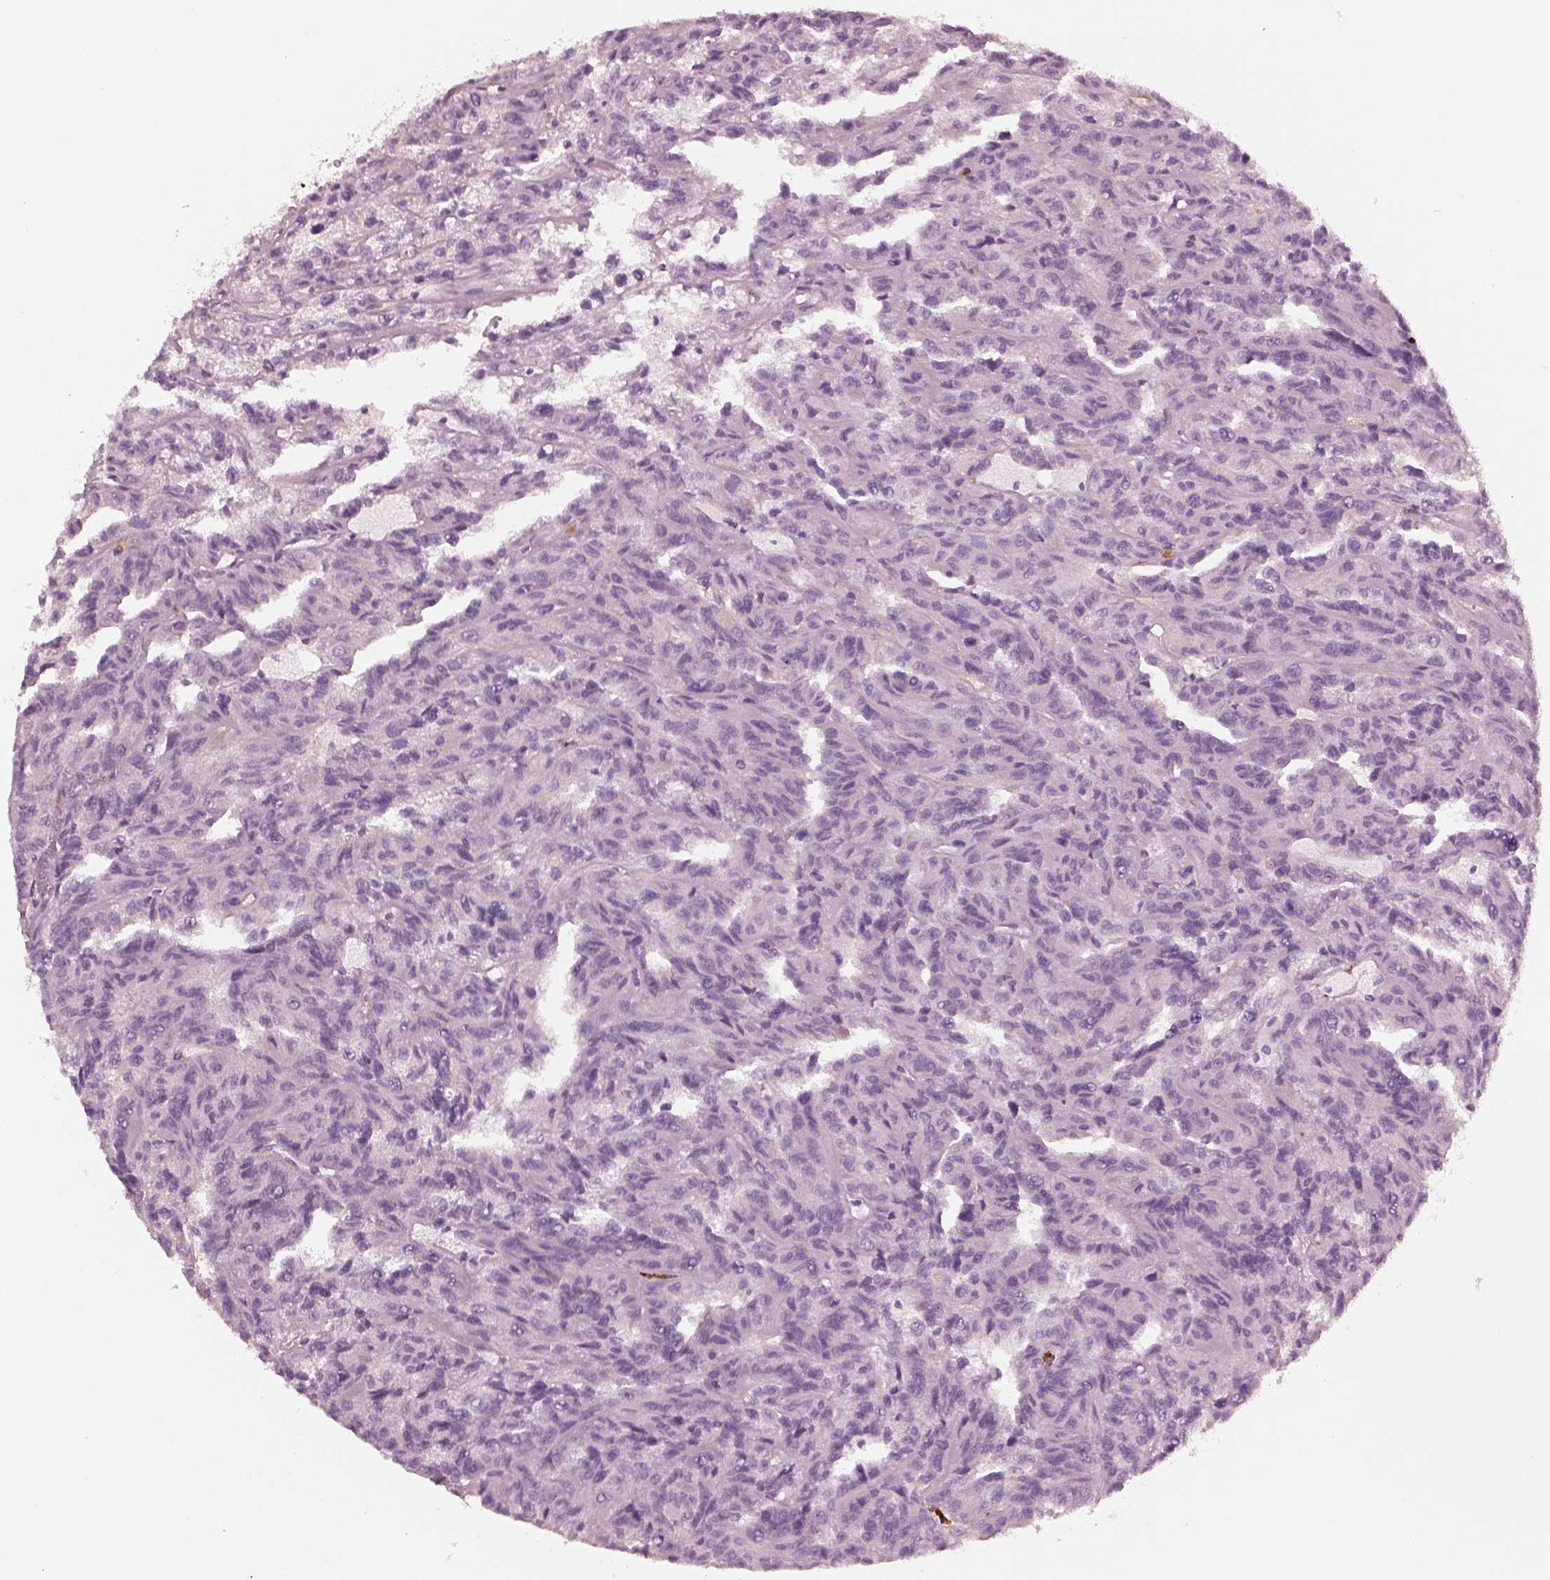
{"staining": {"intensity": "negative", "quantity": "none", "location": "none"}, "tissue": "renal cancer", "cell_type": "Tumor cells", "image_type": "cancer", "snomed": [{"axis": "morphology", "description": "Adenocarcinoma, NOS"}, {"axis": "topography", "description": "Kidney"}], "caption": "A micrograph of renal adenocarcinoma stained for a protein reveals no brown staining in tumor cells.", "gene": "SLAMF8", "patient": {"sex": "male", "age": 79}}